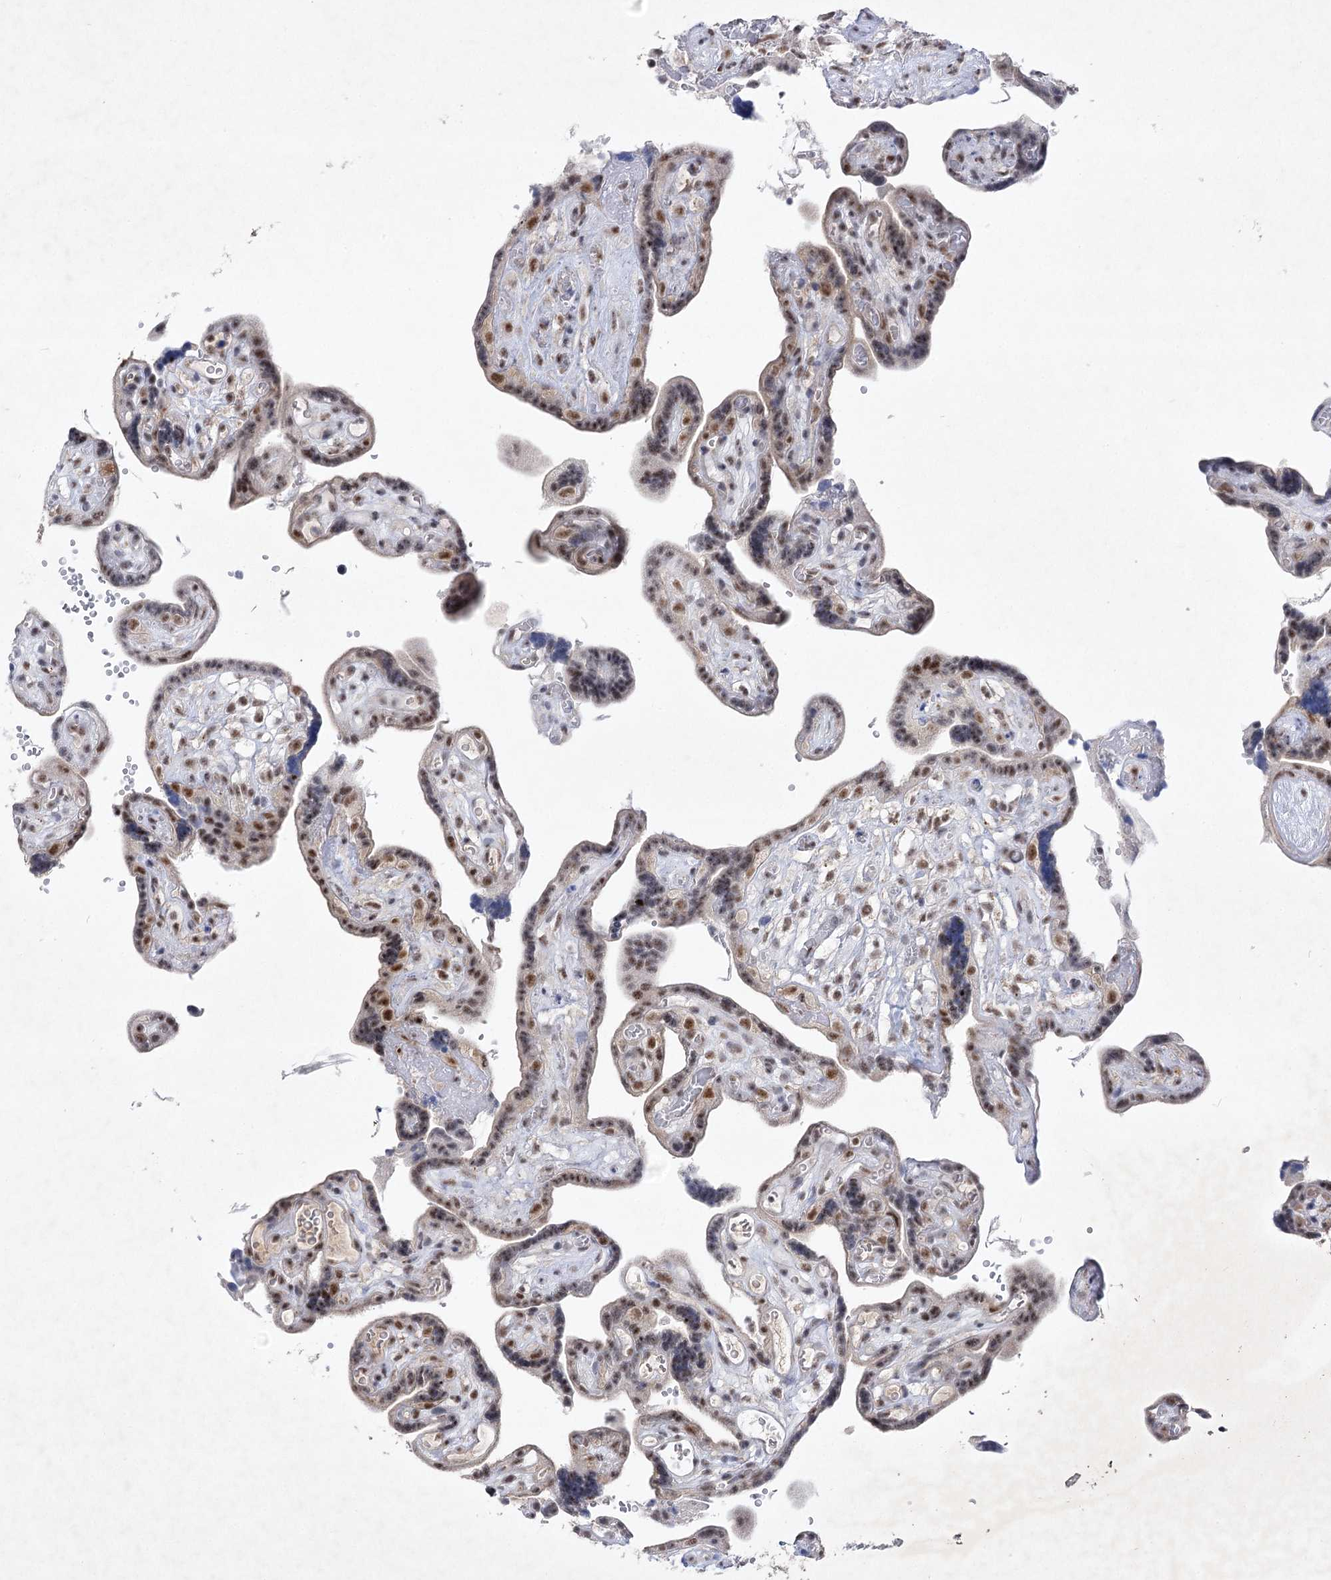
{"staining": {"intensity": "moderate", "quantity": ">75%", "location": "nuclear"}, "tissue": "placenta", "cell_type": "Decidual cells", "image_type": "normal", "snomed": [{"axis": "morphology", "description": "Normal tissue, NOS"}, {"axis": "topography", "description": "Placenta"}], "caption": "Moderate nuclear positivity is appreciated in about >75% of decidual cells in unremarkable placenta. (DAB (3,3'-diaminobenzidine) IHC, brown staining for protein, blue staining for nuclei).", "gene": "ENSG00000275740", "patient": {"sex": "female", "age": 30}}